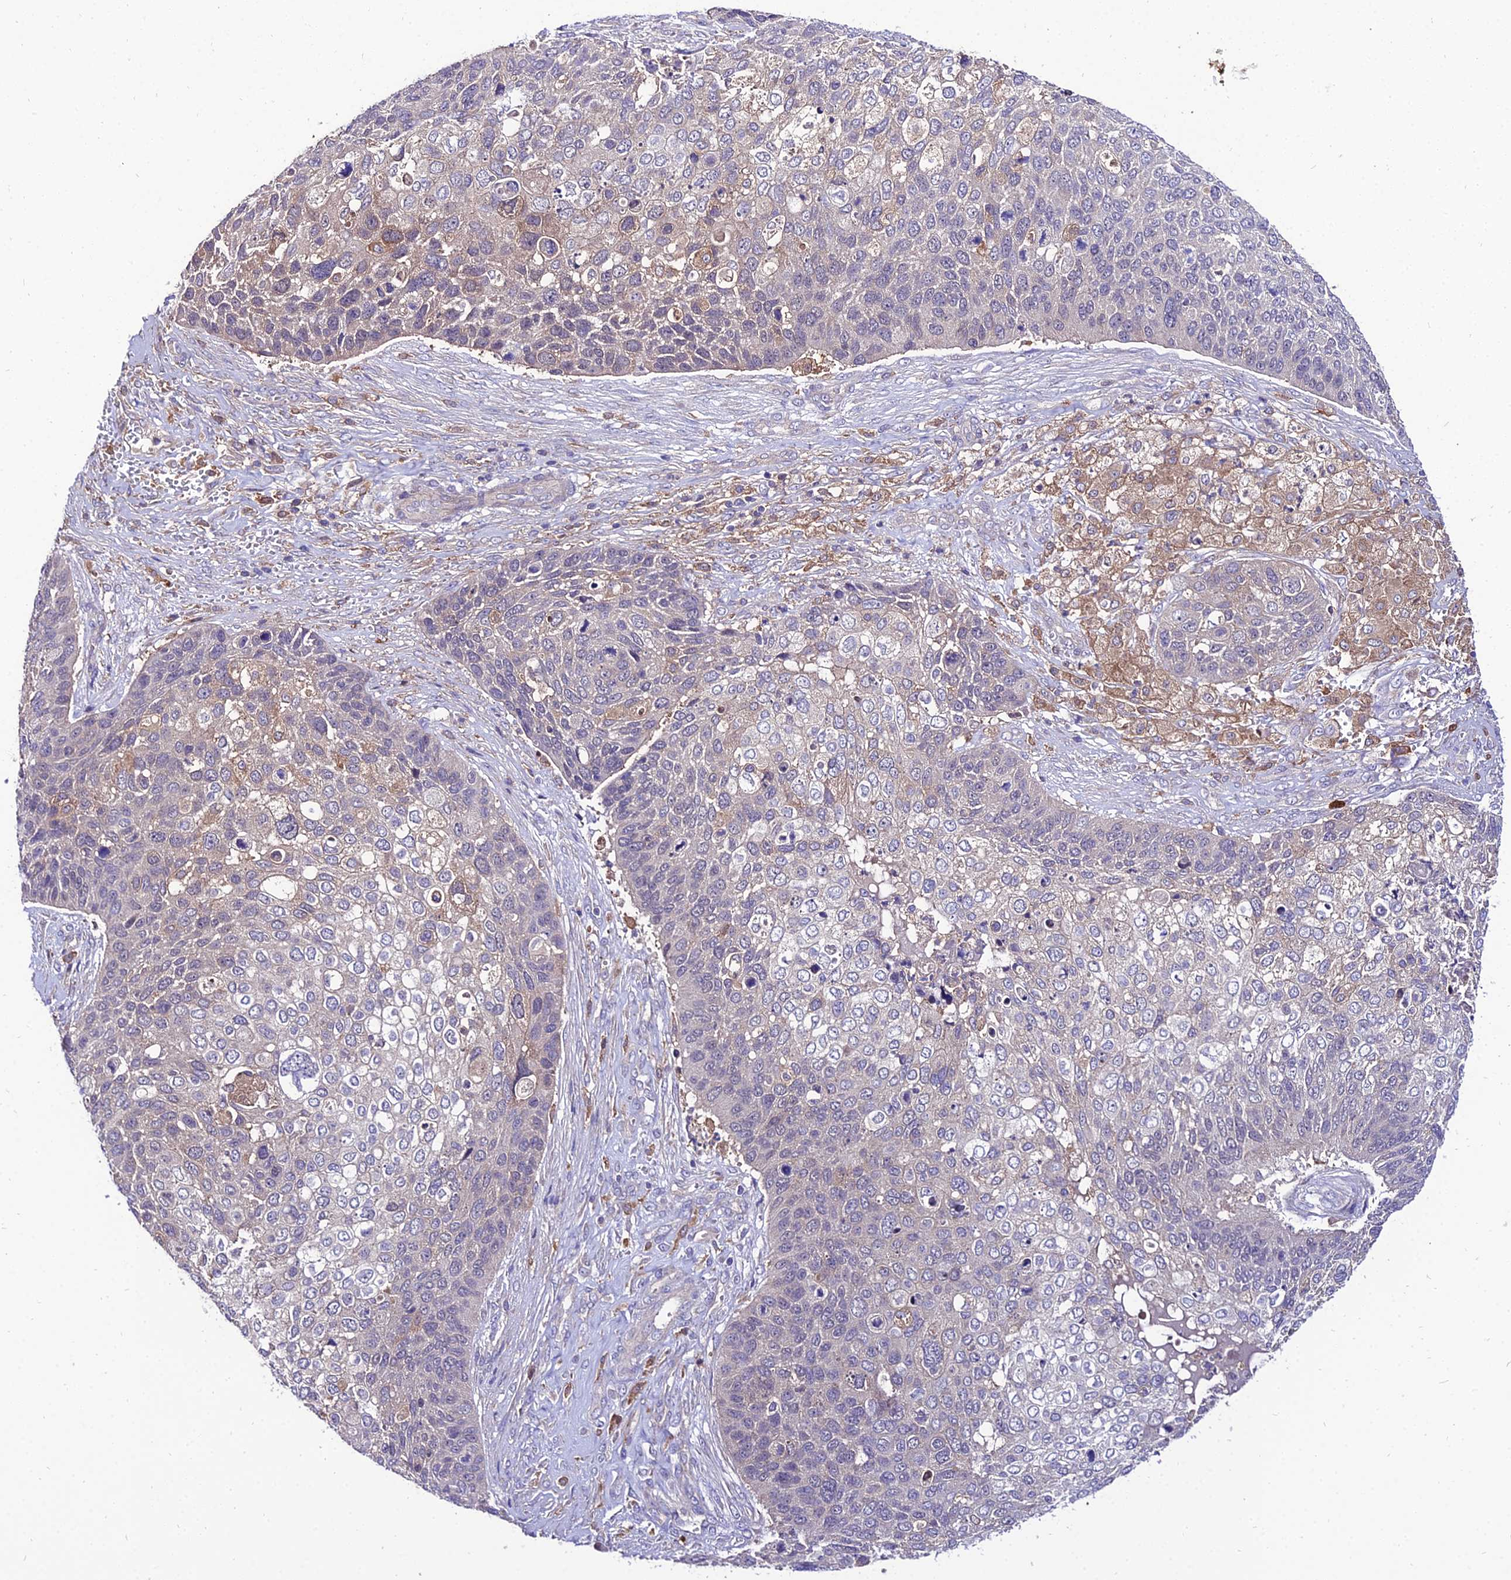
{"staining": {"intensity": "negative", "quantity": "none", "location": "none"}, "tissue": "skin cancer", "cell_type": "Tumor cells", "image_type": "cancer", "snomed": [{"axis": "morphology", "description": "Basal cell carcinoma"}, {"axis": "topography", "description": "Skin"}], "caption": "A micrograph of human skin basal cell carcinoma is negative for staining in tumor cells. The staining was performed using DAB to visualize the protein expression in brown, while the nuclei were stained in blue with hematoxylin (Magnification: 20x).", "gene": "C2orf69", "patient": {"sex": "female", "age": 74}}